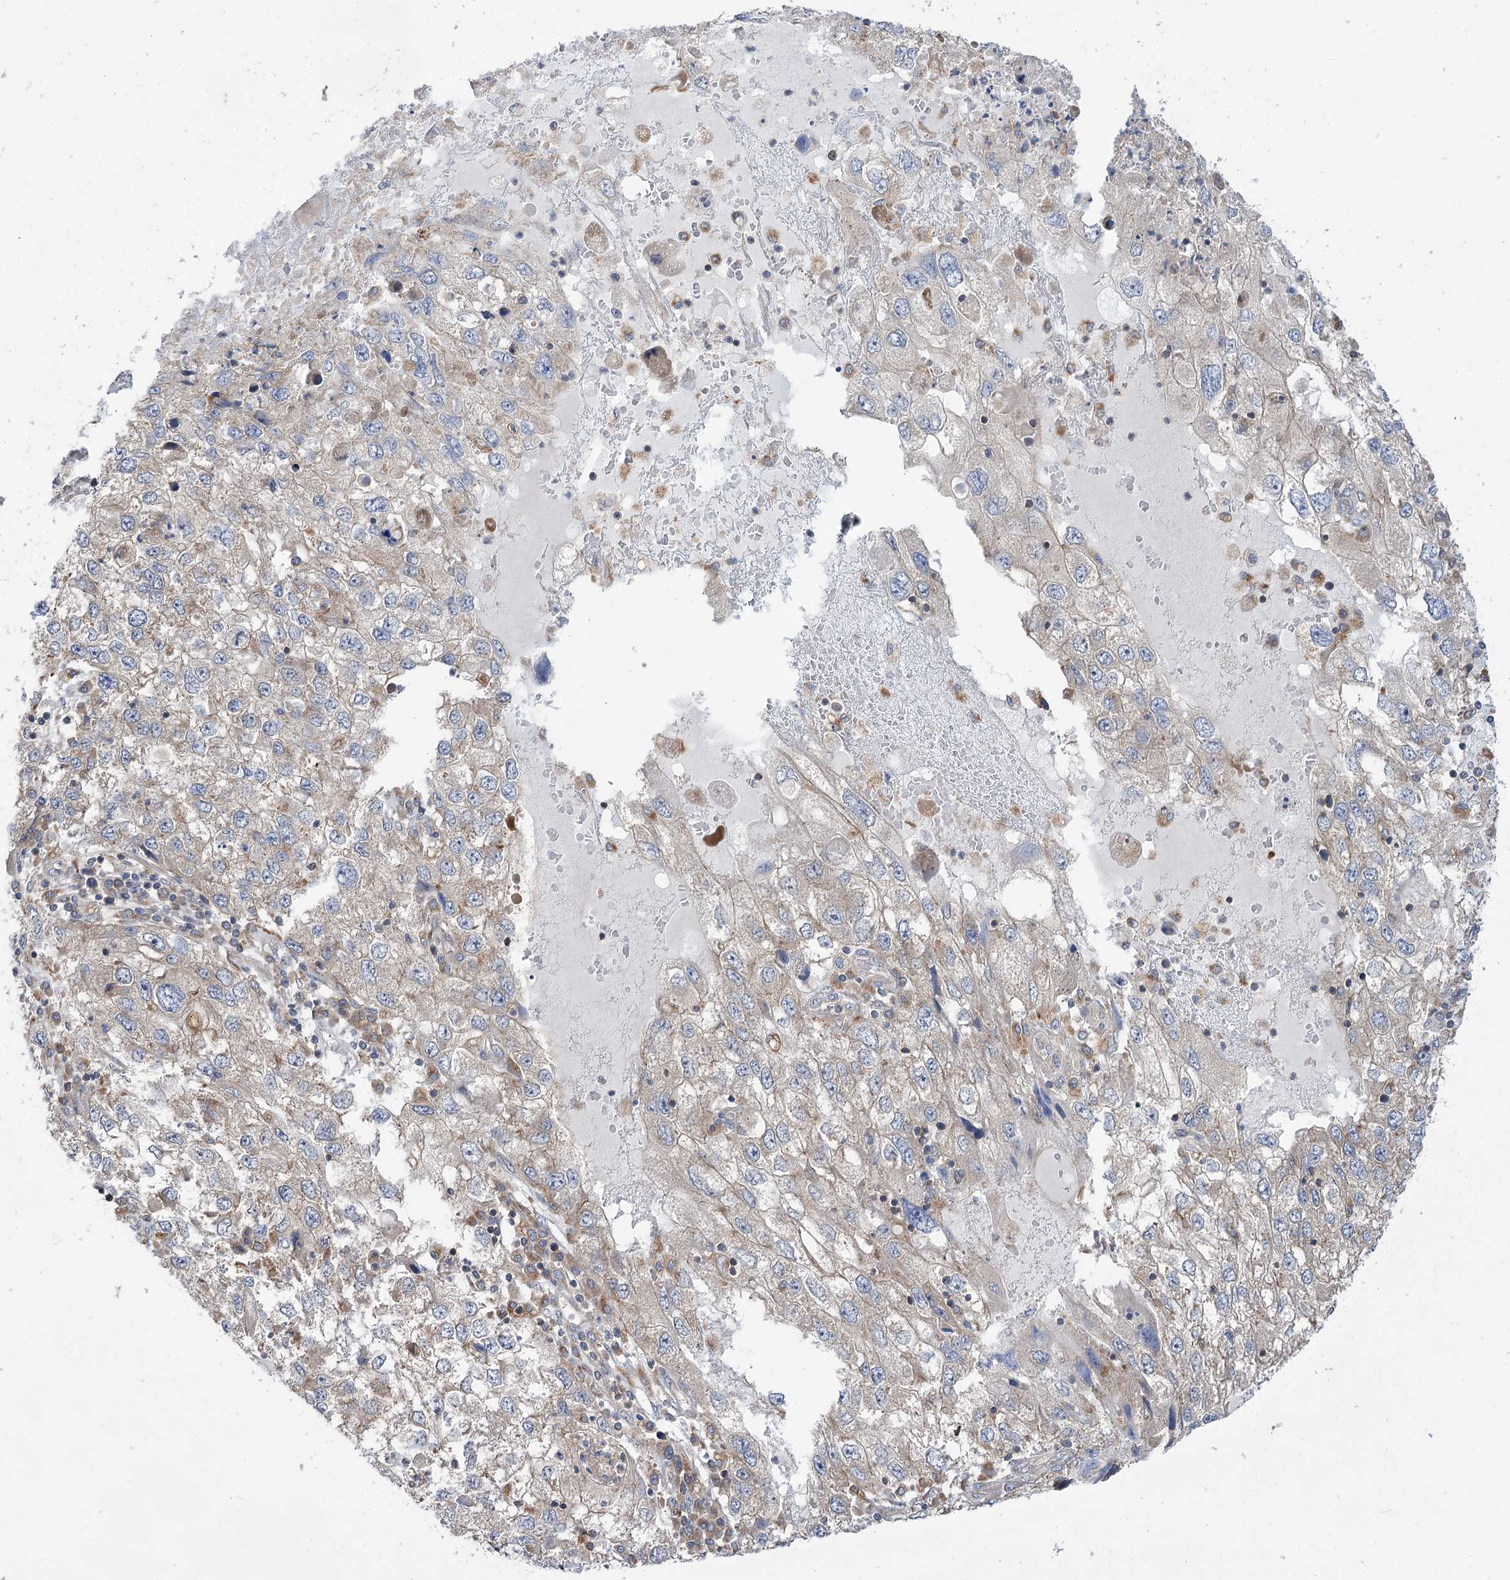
{"staining": {"intensity": "weak", "quantity": "<25%", "location": "cytoplasmic/membranous"}, "tissue": "endometrial cancer", "cell_type": "Tumor cells", "image_type": "cancer", "snomed": [{"axis": "morphology", "description": "Adenocarcinoma, NOS"}, {"axis": "topography", "description": "Endometrium"}], "caption": "Immunohistochemistry of endometrial cancer (adenocarcinoma) demonstrates no expression in tumor cells.", "gene": "VPS37B", "patient": {"sex": "female", "age": 49}}